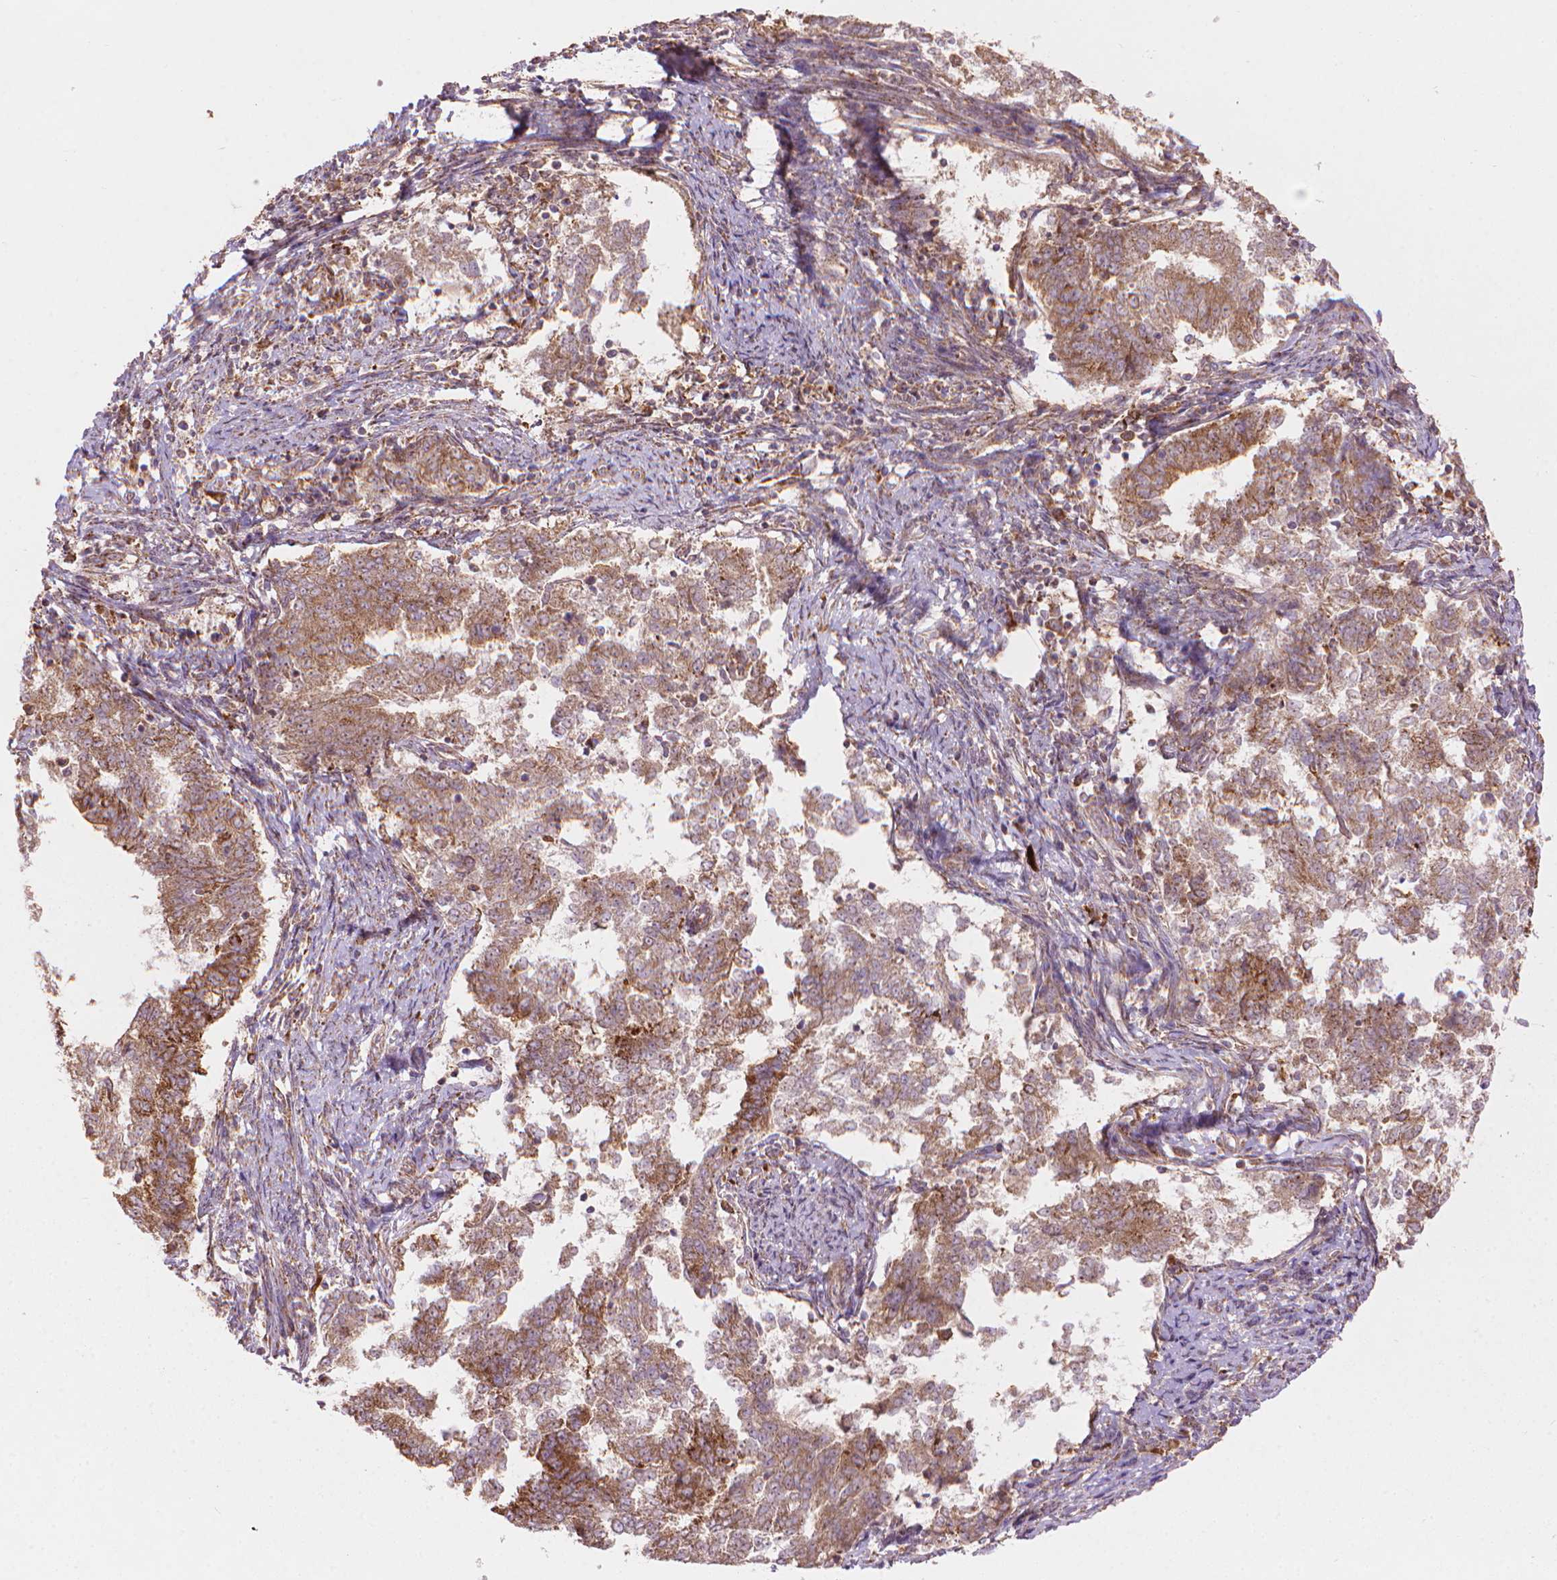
{"staining": {"intensity": "moderate", "quantity": ">75%", "location": "cytoplasmic/membranous"}, "tissue": "endometrial cancer", "cell_type": "Tumor cells", "image_type": "cancer", "snomed": [{"axis": "morphology", "description": "Adenocarcinoma, NOS"}, {"axis": "topography", "description": "Endometrium"}], "caption": "Immunohistochemistry (DAB) staining of human endometrial cancer (adenocarcinoma) reveals moderate cytoplasmic/membranous protein expression in approximately >75% of tumor cells.", "gene": "VARS2", "patient": {"sex": "female", "age": 65}}